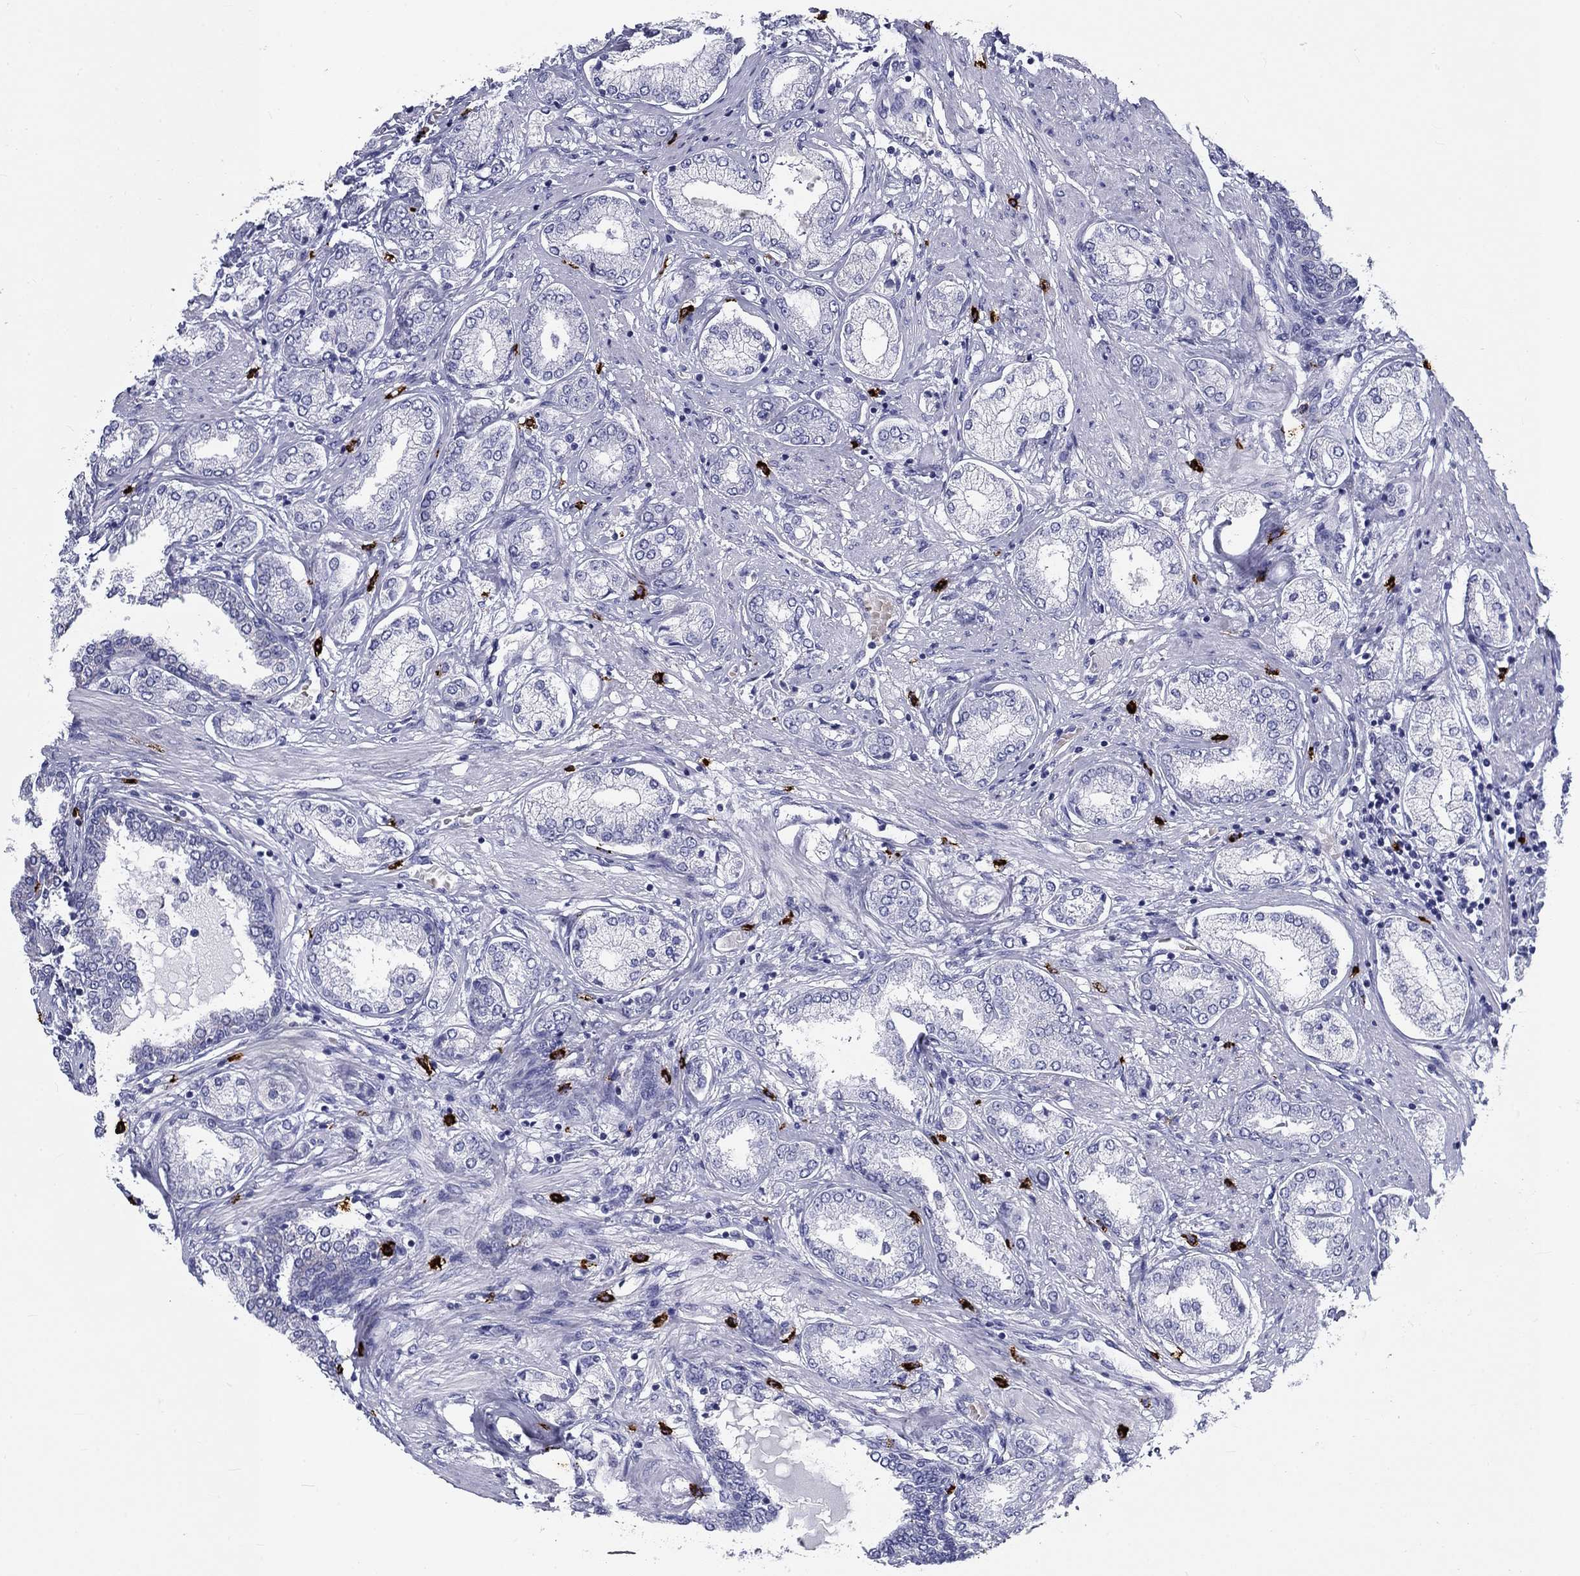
{"staining": {"intensity": "negative", "quantity": "none", "location": "none"}, "tissue": "prostate cancer", "cell_type": "Tumor cells", "image_type": "cancer", "snomed": [{"axis": "morphology", "description": "Adenocarcinoma, NOS"}, {"axis": "topography", "description": "Prostate"}], "caption": "Image shows no significant protein expression in tumor cells of adenocarcinoma (prostate). (DAB (3,3'-diaminobenzidine) immunohistochemistry with hematoxylin counter stain).", "gene": "CD40LG", "patient": {"sex": "male", "age": 63}}